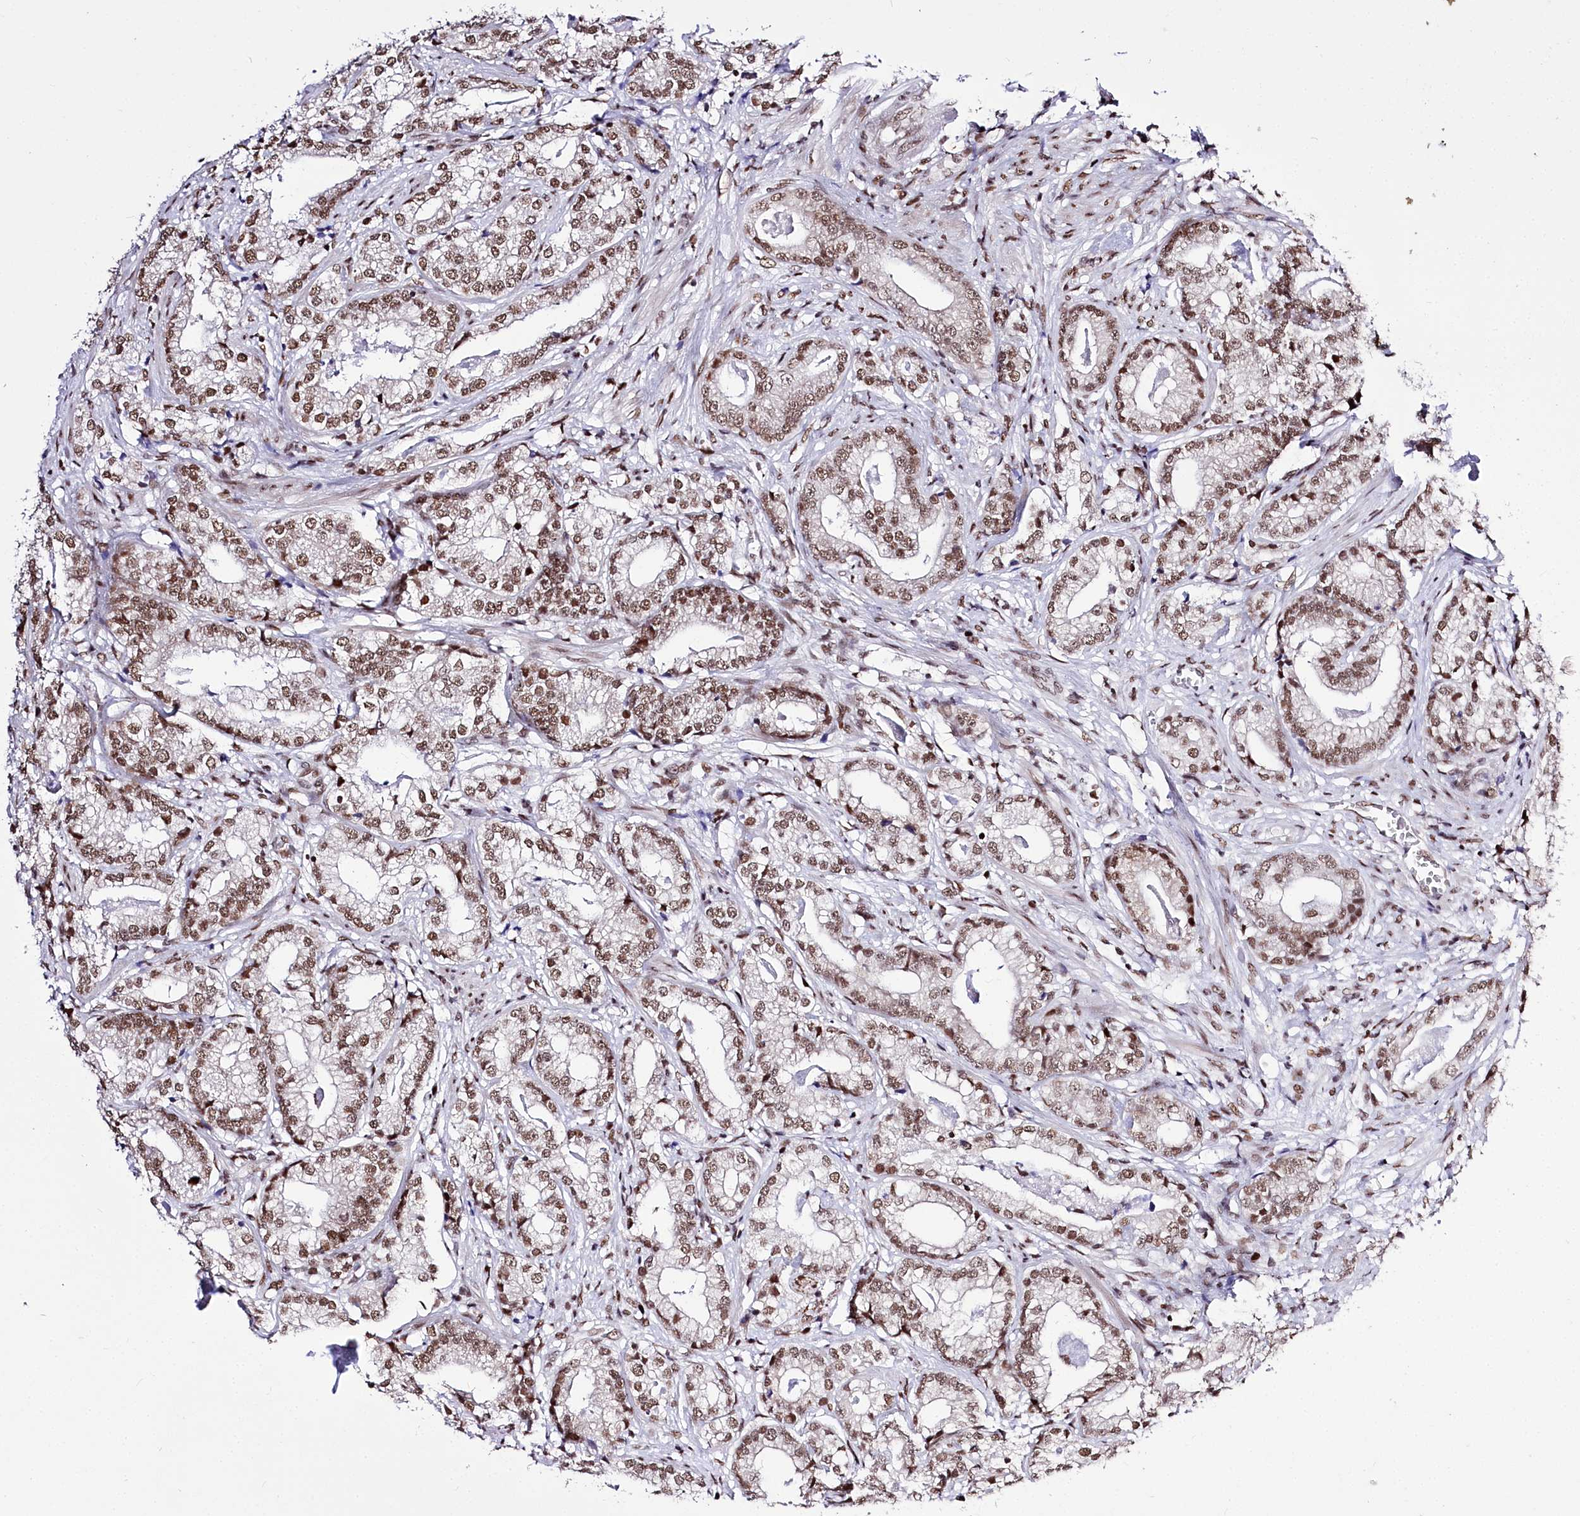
{"staining": {"intensity": "moderate", "quantity": ">75%", "location": "nuclear"}, "tissue": "prostate cancer", "cell_type": "Tumor cells", "image_type": "cancer", "snomed": [{"axis": "morphology", "description": "Adenocarcinoma, High grade"}, {"axis": "topography", "description": "Prostate"}], "caption": "Immunohistochemistry (IHC) micrograph of prostate adenocarcinoma (high-grade) stained for a protein (brown), which reveals medium levels of moderate nuclear staining in approximately >75% of tumor cells.", "gene": "POU4F3", "patient": {"sex": "male", "age": 69}}